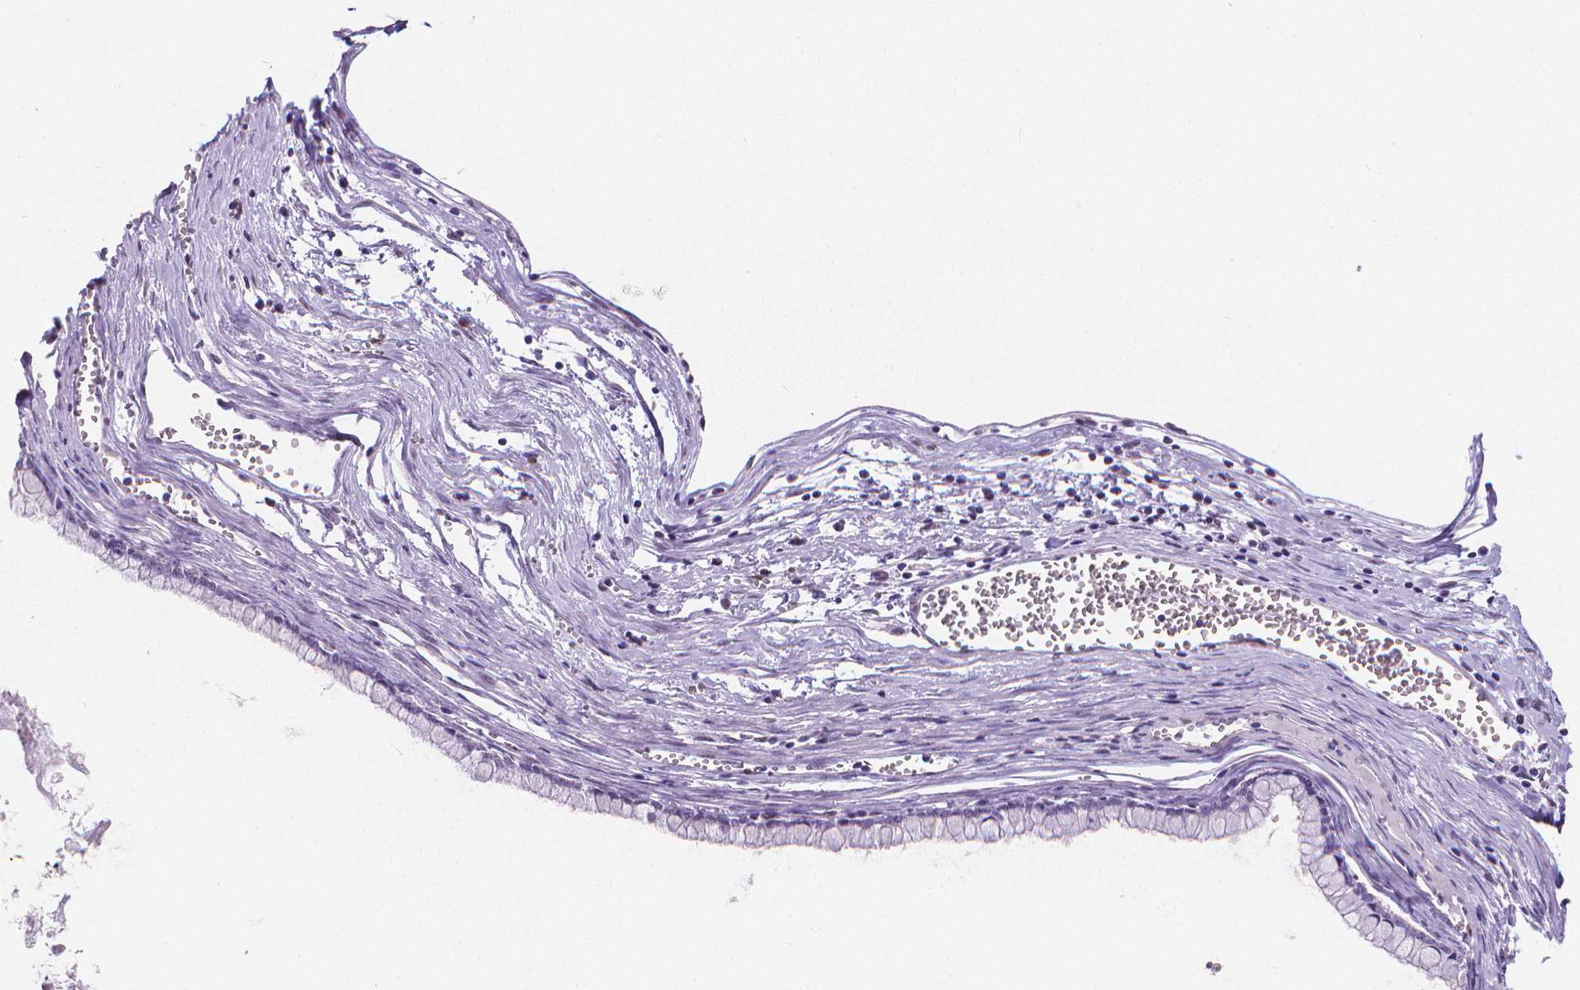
{"staining": {"intensity": "negative", "quantity": "none", "location": "none"}, "tissue": "ovarian cancer", "cell_type": "Tumor cells", "image_type": "cancer", "snomed": [{"axis": "morphology", "description": "Cystadenocarcinoma, mucinous, NOS"}, {"axis": "topography", "description": "Ovary"}], "caption": "Immunohistochemistry (IHC) image of neoplastic tissue: ovarian cancer stained with DAB (3,3'-diaminobenzidine) displays no significant protein expression in tumor cells.", "gene": "MEF2C", "patient": {"sex": "female", "age": 67}}